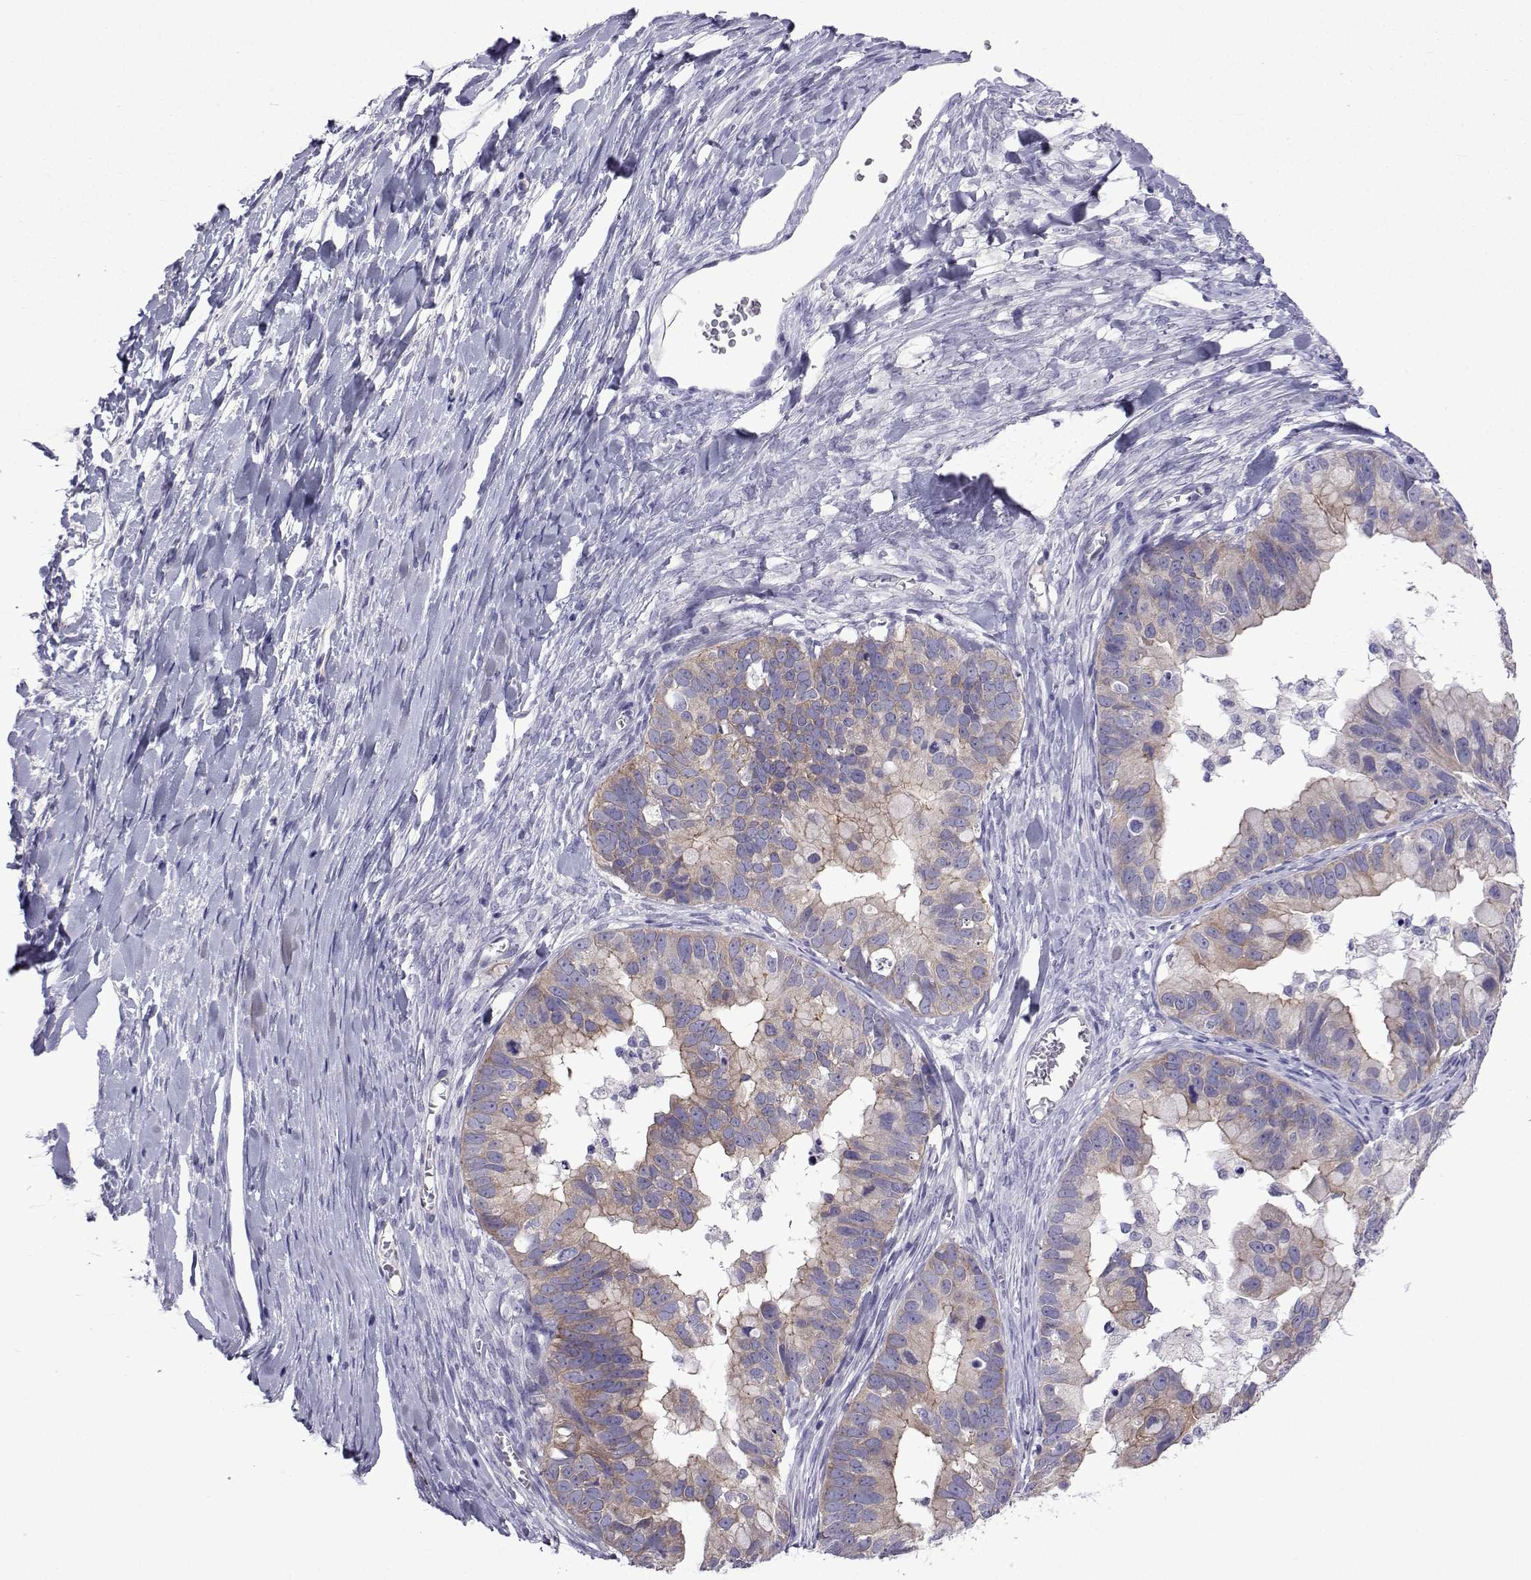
{"staining": {"intensity": "moderate", "quantity": "25%-75%", "location": "cytoplasmic/membranous"}, "tissue": "ovarian cancer", "cell_type": "Tumor cells", "image_type": "cancer", "snomed": [{"axis": "morphology", "description": "Cystadenocarcinoma, mucinous, NOS"}, {"axis": "topography", "description": "Ovary"}], "caption": "Tumor cells show moderate cytoplasmic/membranous staining in approximately 25%-75% of cells in ovarian mucinous cystadenocarcinoma.", "gene": "COL22A1", "patient": {"sex": "female", "age": 76}}